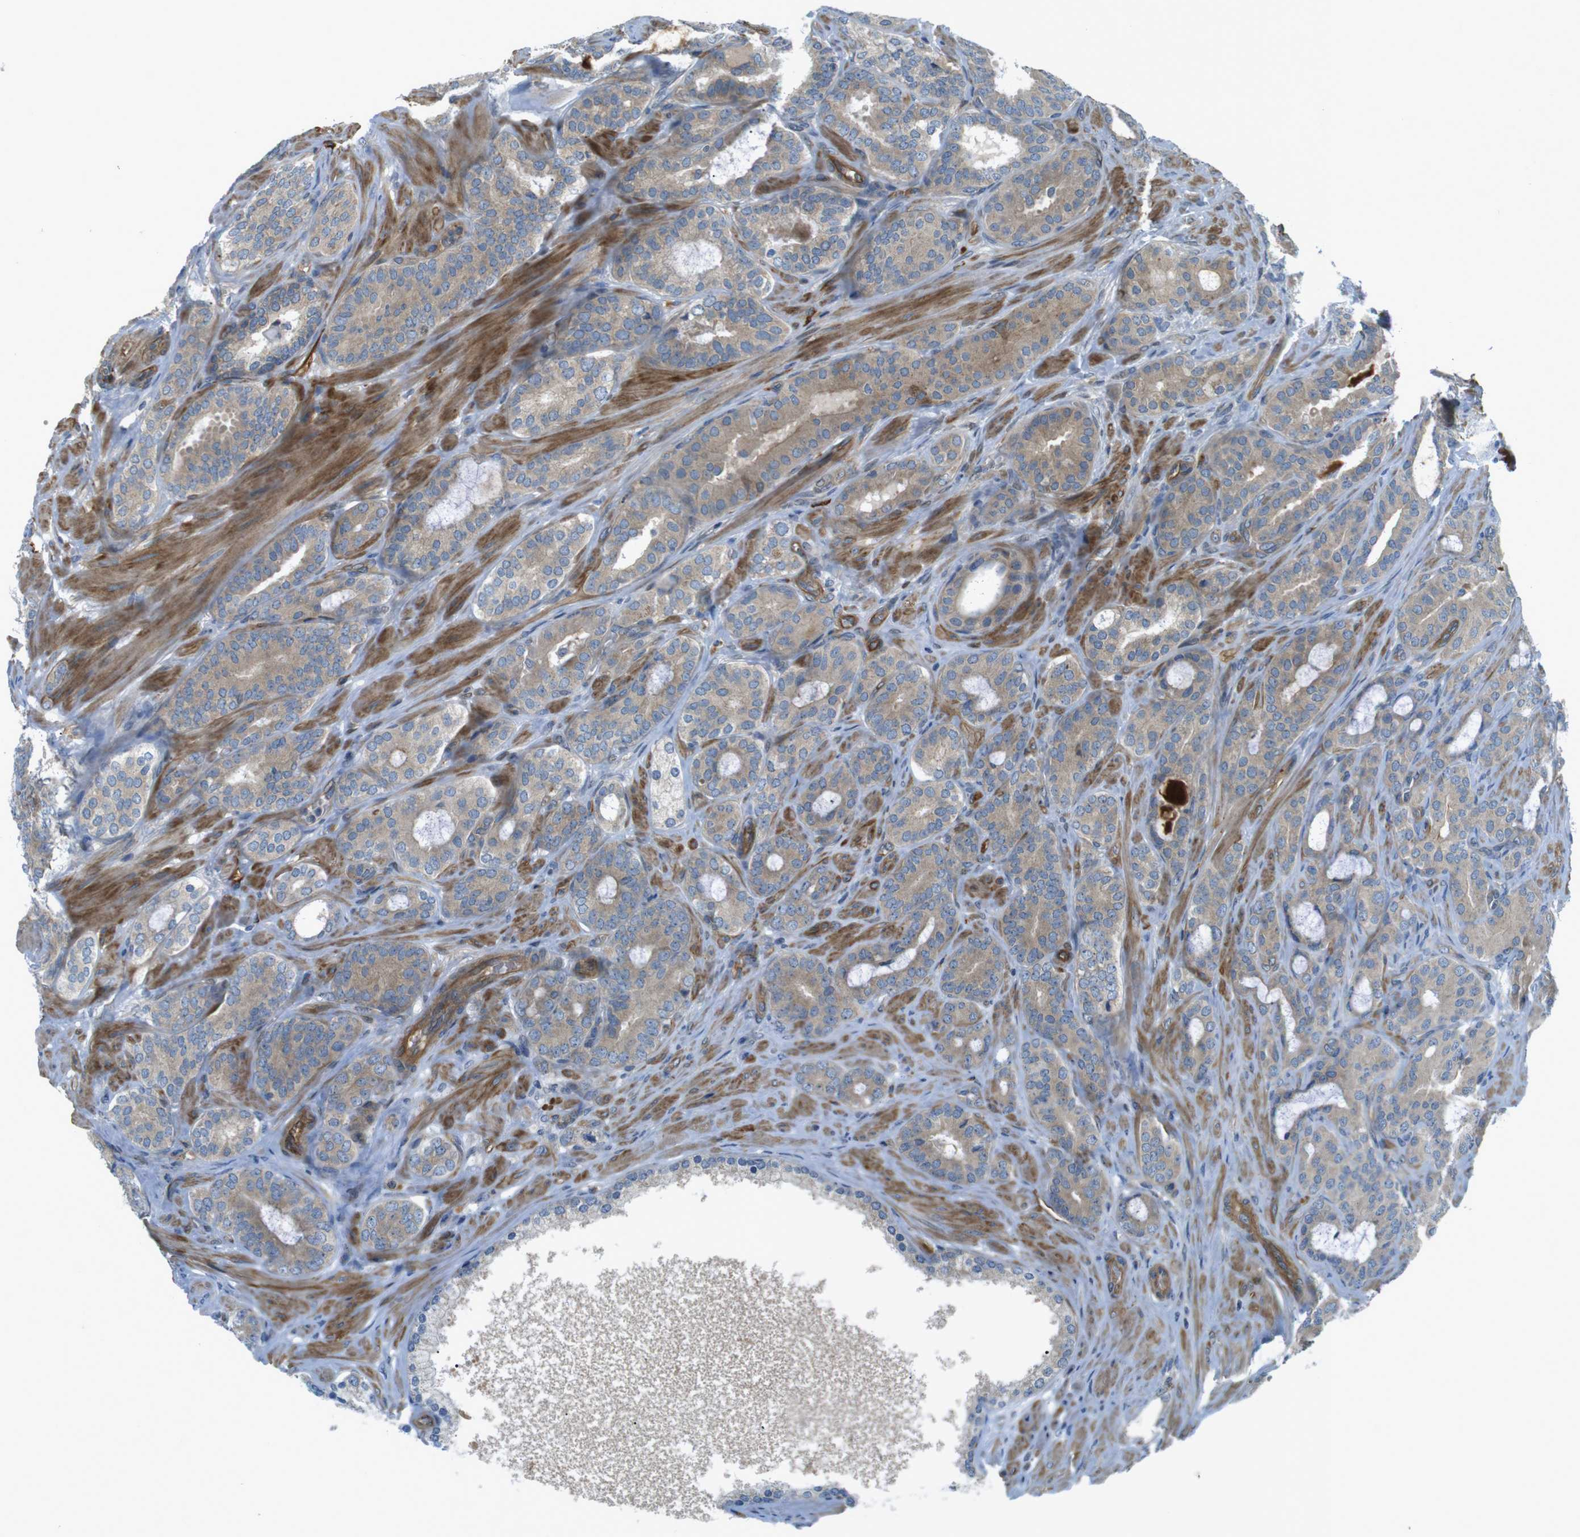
{"staining": {"intensity": "weak", "quantity": ">75%", "location": "cytoplasmic/membranous"}, "tissue": "prostate cancer", "cell_type": "Tumor cells", "image_type": "cancer", "snomed": [{"axis": "morphology", "description": "Adenocarcinoma, Low grade"}, {"axis": "topography", "description": "Prostate"}], "caption": "Prostate adenocarcinoma (low-grade) stained for a protein (brown) reveals weak cytoplasmic/membranous positive staining in about >75% of tumor cells.", "gene": "TSC1", "patient": {"sex": "male", "age": 63}}